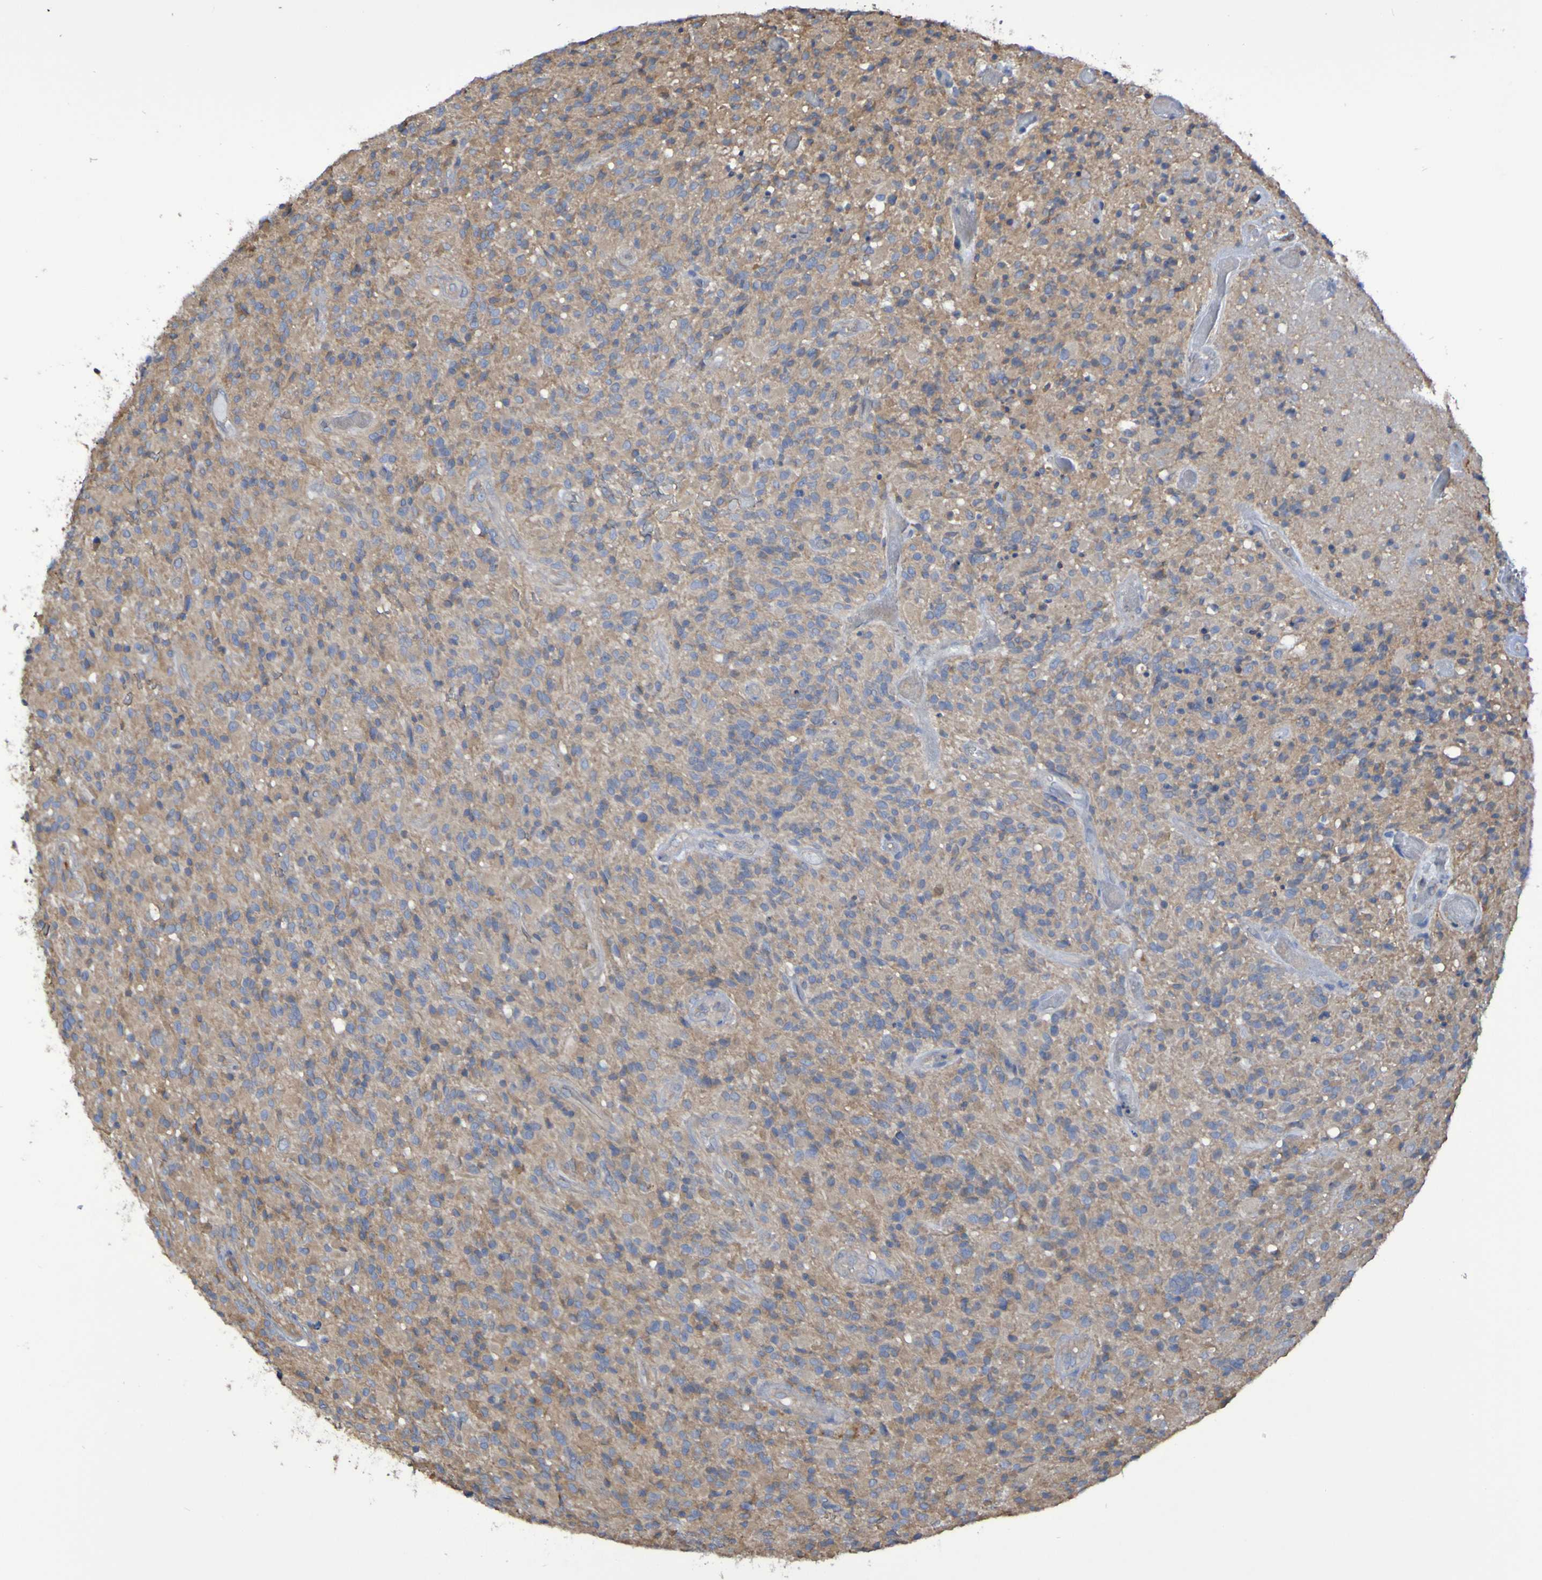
{"staining": {"intensity": "weak", "quantity": "25%-75%", "location": "cytoplasmic/membranous"}, "tissue": "glioma", "cell_type": "Tumor cells", "image_type": "cancer", "snomed": [{"axis": "morphology", "description": "Glioma, malignant, High grade"}, {"axis": "topography", "description": "Brain"}], "caption": "High-magnification brightfield microscopy of malignant glioma (high-grade) stained with DAB (brown) and counterstained with hematoxylin (blue). tumor cells exhibit weak cytoplasmic/membranous expression is present in about25%-75% of cells.", "gene": "SYNJ1", "patient": {"sex": "male", "age": 71}}